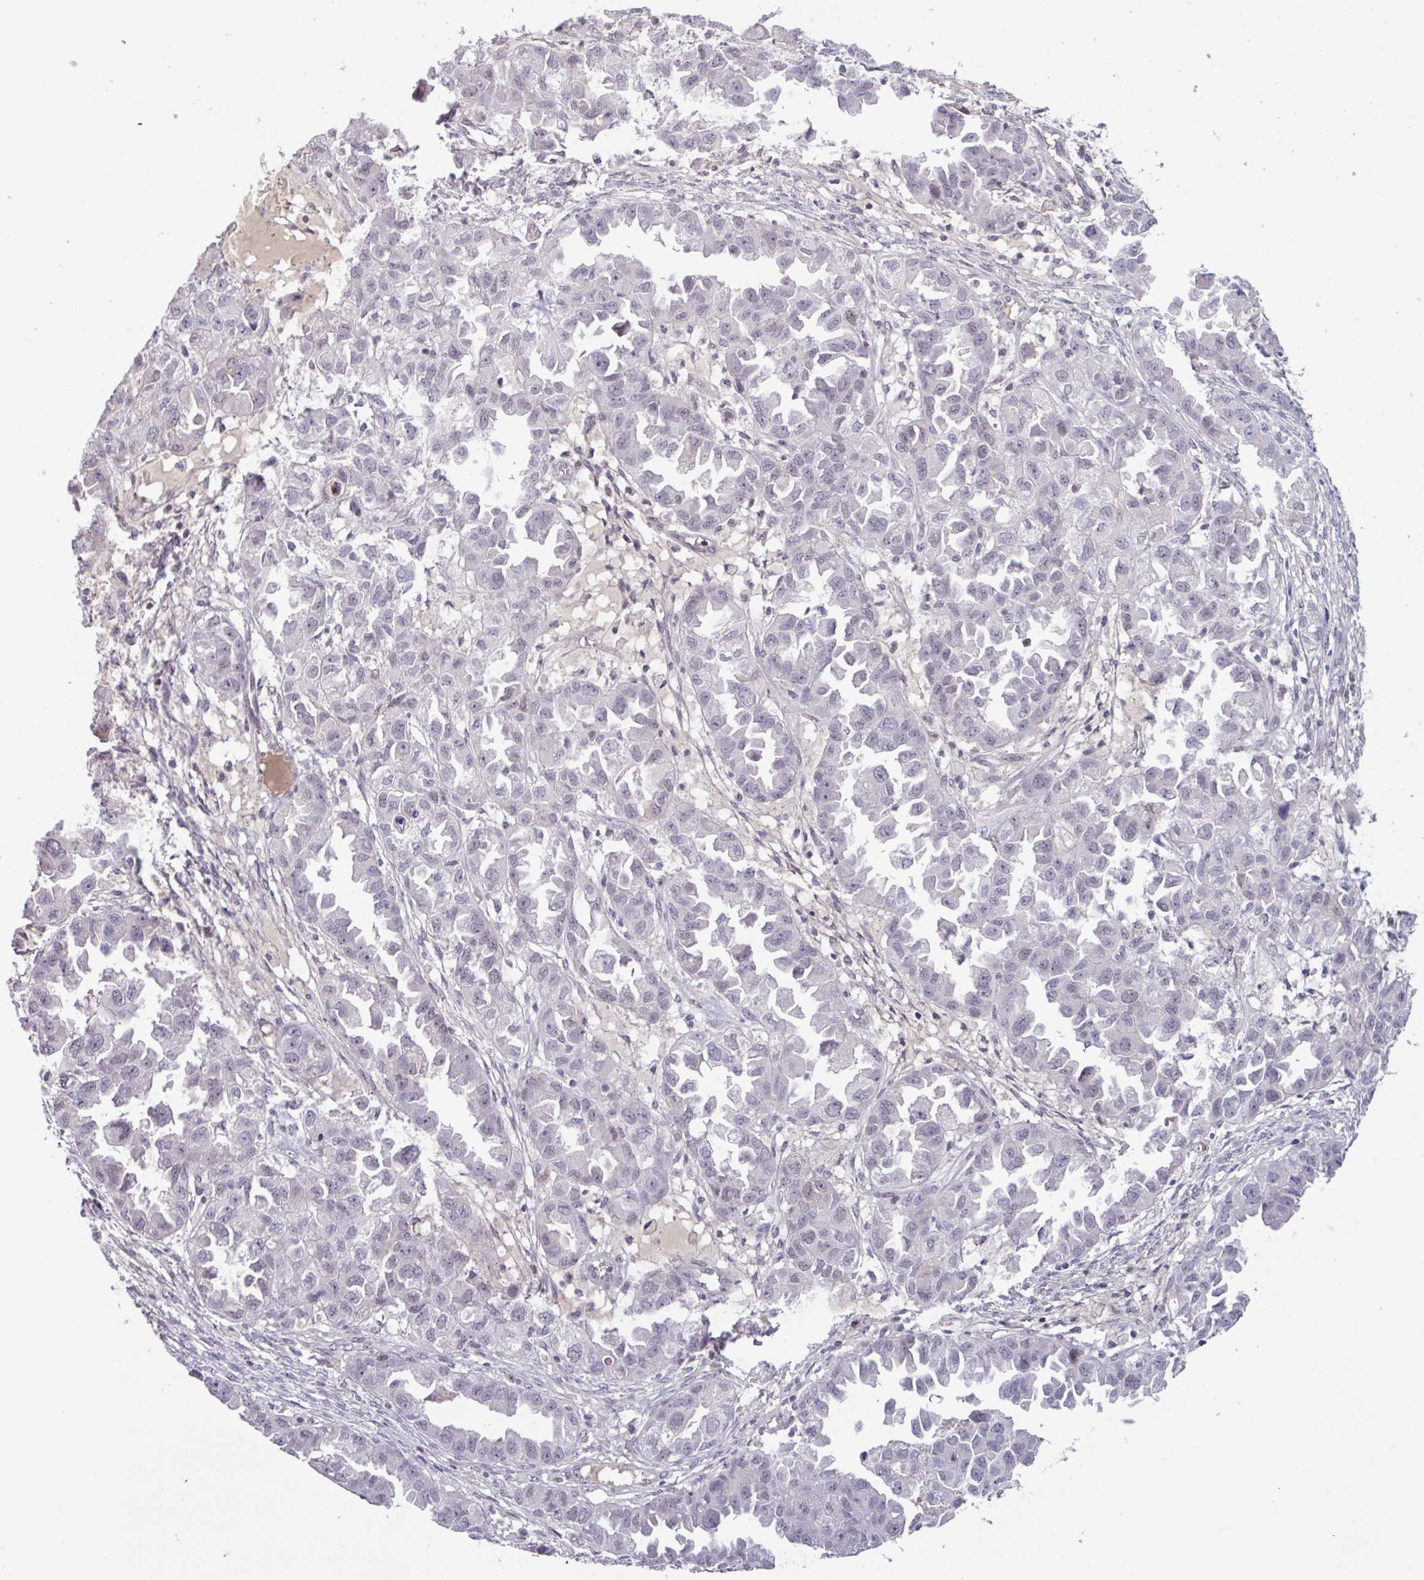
{"staining": {"intensity": "negative", "quantity": "none", "location": "none"}, "tissue": "ovarian cancer", "cell_type": "Tumor cells", "image_type": "cancer", "snomed": [{"axis": "morphology", "description": "Cystadenocarcinoma, serous, NOS"}, {"axis": "topography", "description": "Ovary"}], "caption": "Serous cystadenocarcinoma (ovarian) was stained to show a protein in brown. There is no significant expression in tumor cells.", "gene": "ZNF575", "patient": {"sex": "female", "age": 84}}